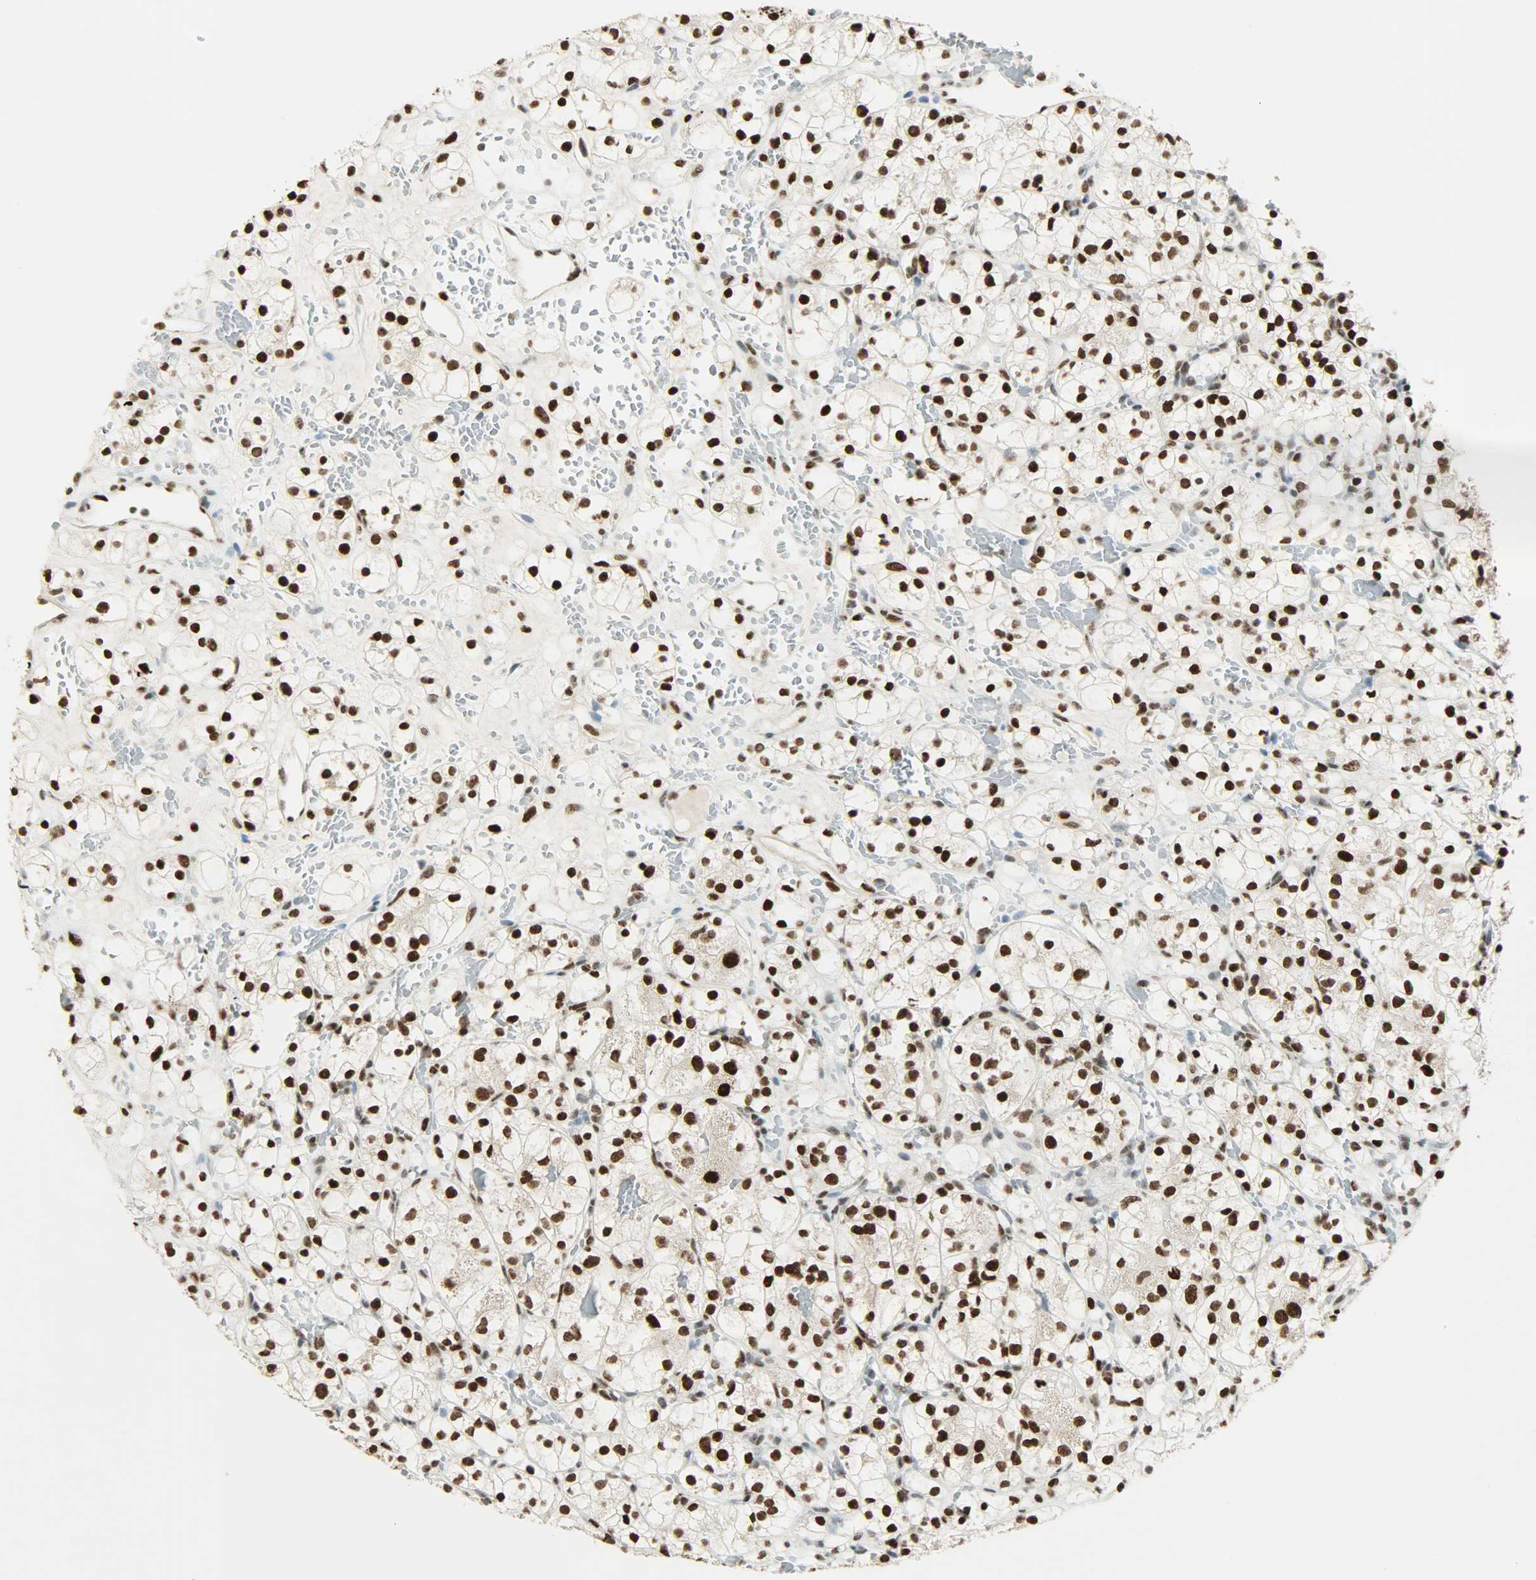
{"staining": {"intensity": "strong", "quantity": ">75%", "location": "nuclear"}, "tissue": "renal cancer", "cell_type": "Tumor cells", "image_type": "cancer", "snomed": [{"axis": "morphology", "description": "Adenocarcinoma, NOS"}, {"axis": "topography", "description": "Kidney"}], "caption": "IHC staining of renal adenocarcinoma, which reveals high levels of strong nuclear expression in approximately >75% of tumor cells indicating strong nuclear protein positivity. The staining was performed using DAB (brown) for protein detection and nuclei were counterstained in hematoxylin (blue).", "gene": "MYEF2", "patient": {"sex": "female", "age": 60}}